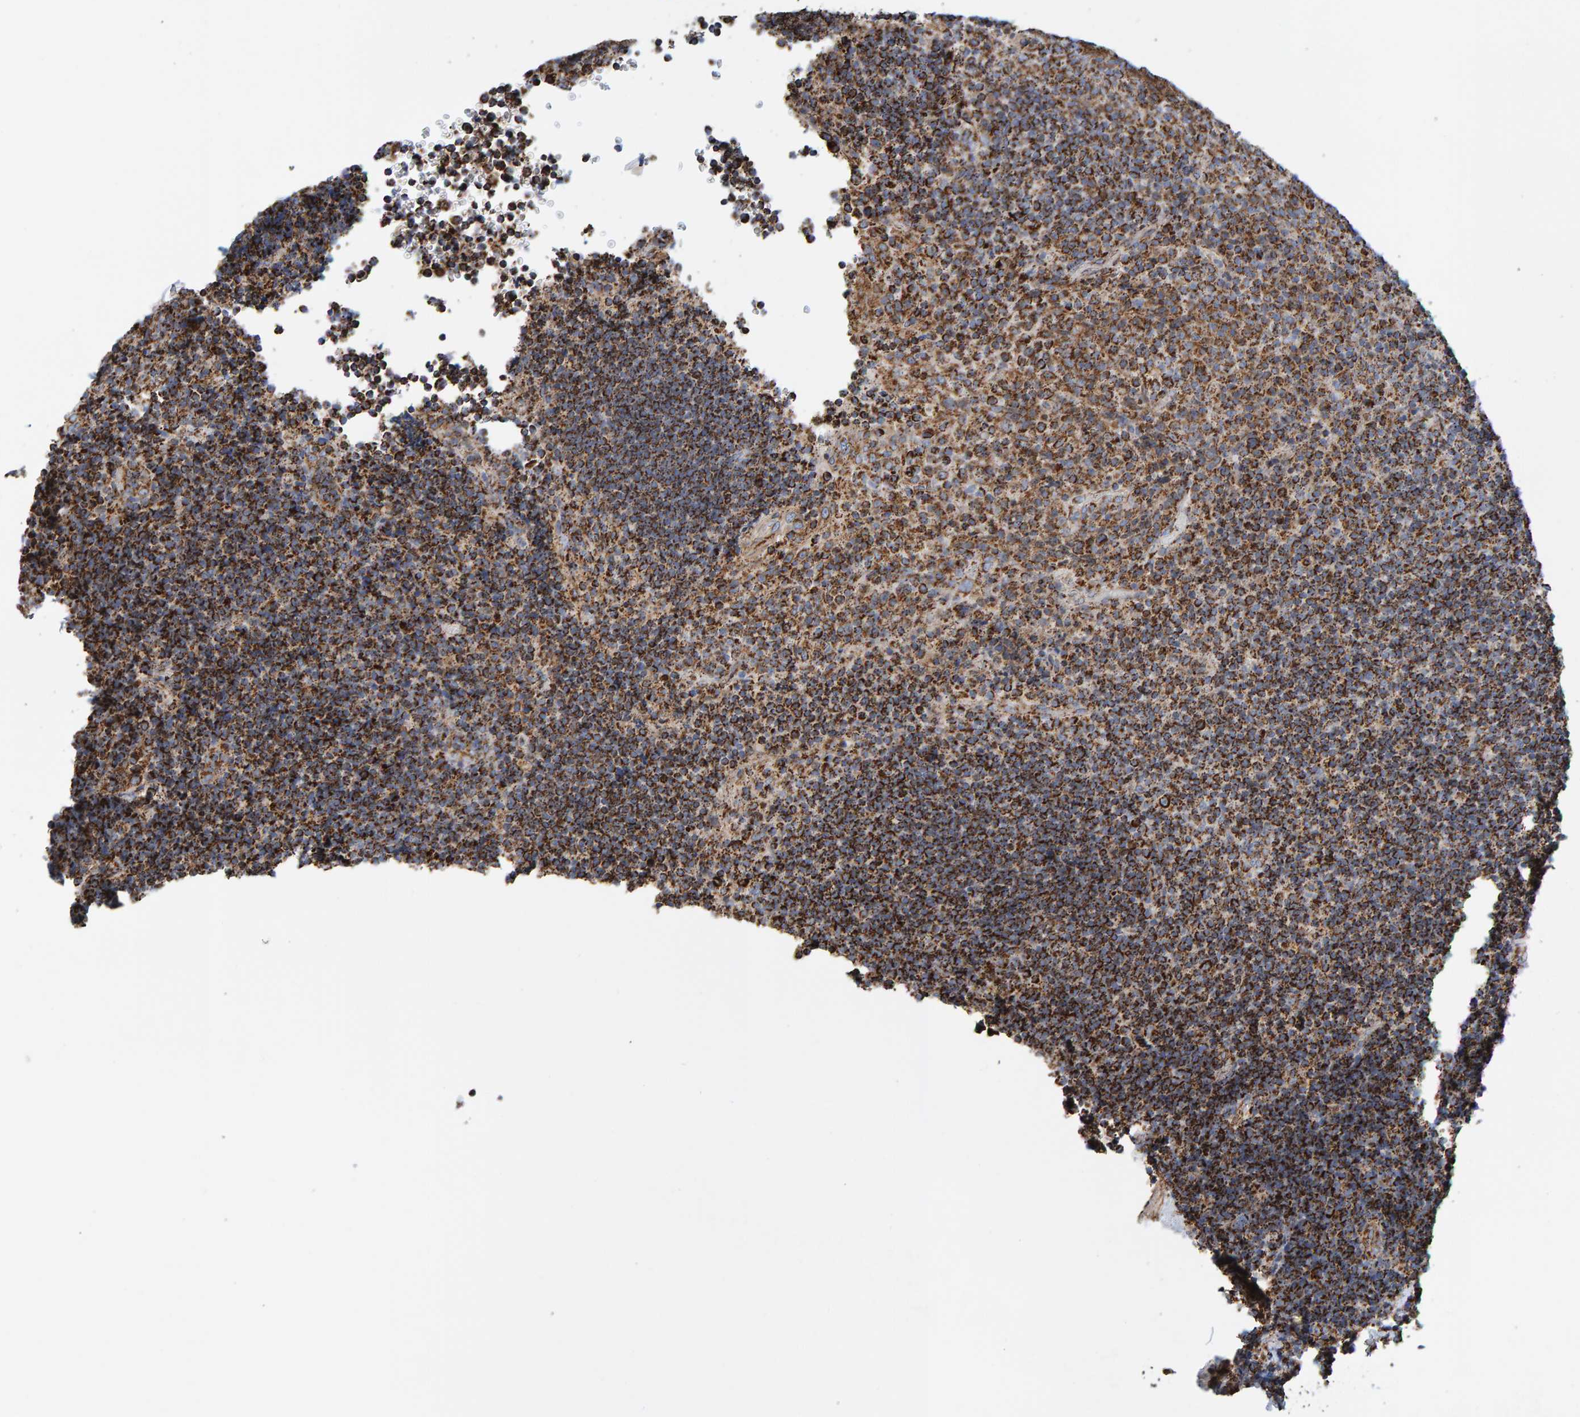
{"staining": {"intensity": "strong", "quantity": "25%-75%", "location": "cytoplasmic/membranous"}, "tissue": "lymphoma", "cell_type": "Tumor cells", "image_type": "cancer", "snomed": [{"axis": "morphology", "description": "Malignant lymphoma, non-Hodgkin's type, High grade"}, {"axis": "topography", "description": "Tonsil"}], "caption": "Malignant lymphoma, non-Hodgkin's type (high-grade) stained with a brown dye displays strong cytoplasmic/membranous positive positivity in approximately 25%-75% of tumor cells.", "gene": "MRPL45", "patient": {"sex": "female", "age": 36}}